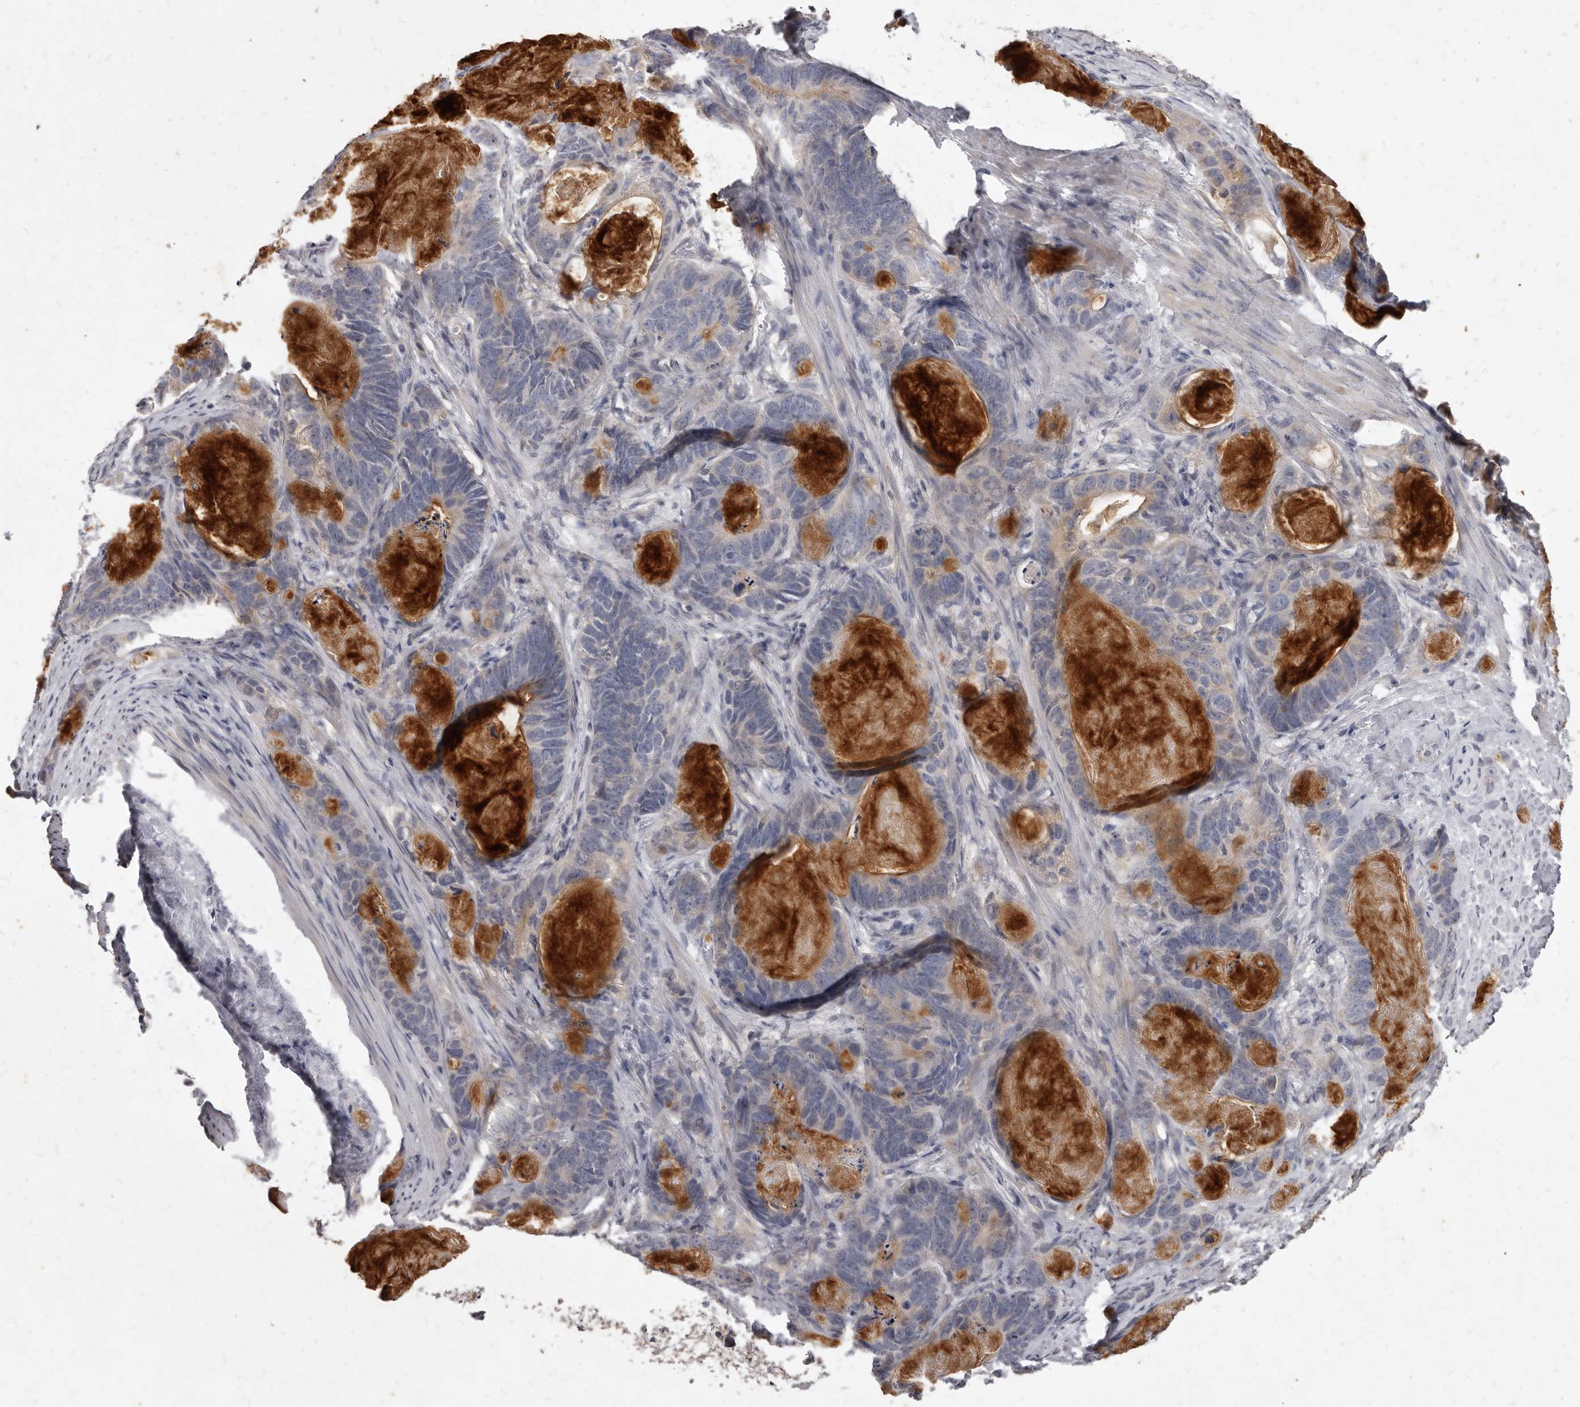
{"staining": {"intensity": "negative", "quantity": "none", "location": "none"}, "tissue": "stomach cancer", "cell_type": "Tumor cells", "image_type": "cancer", "snomed": [{"axis": "morphology", "description": "Normal tissue, NOS"}, {"axis": "morphology", "description": "Adenocarcinoma, NOS"}, {"axis": "topography", "description": "Stomach"}], "caption": "Protein analysis of stomach adenocarcinoma exhibits no significant positivity in tumor cells.", "gene": "GPRC5C", "patient": {"sex": "female", "age": 89}}